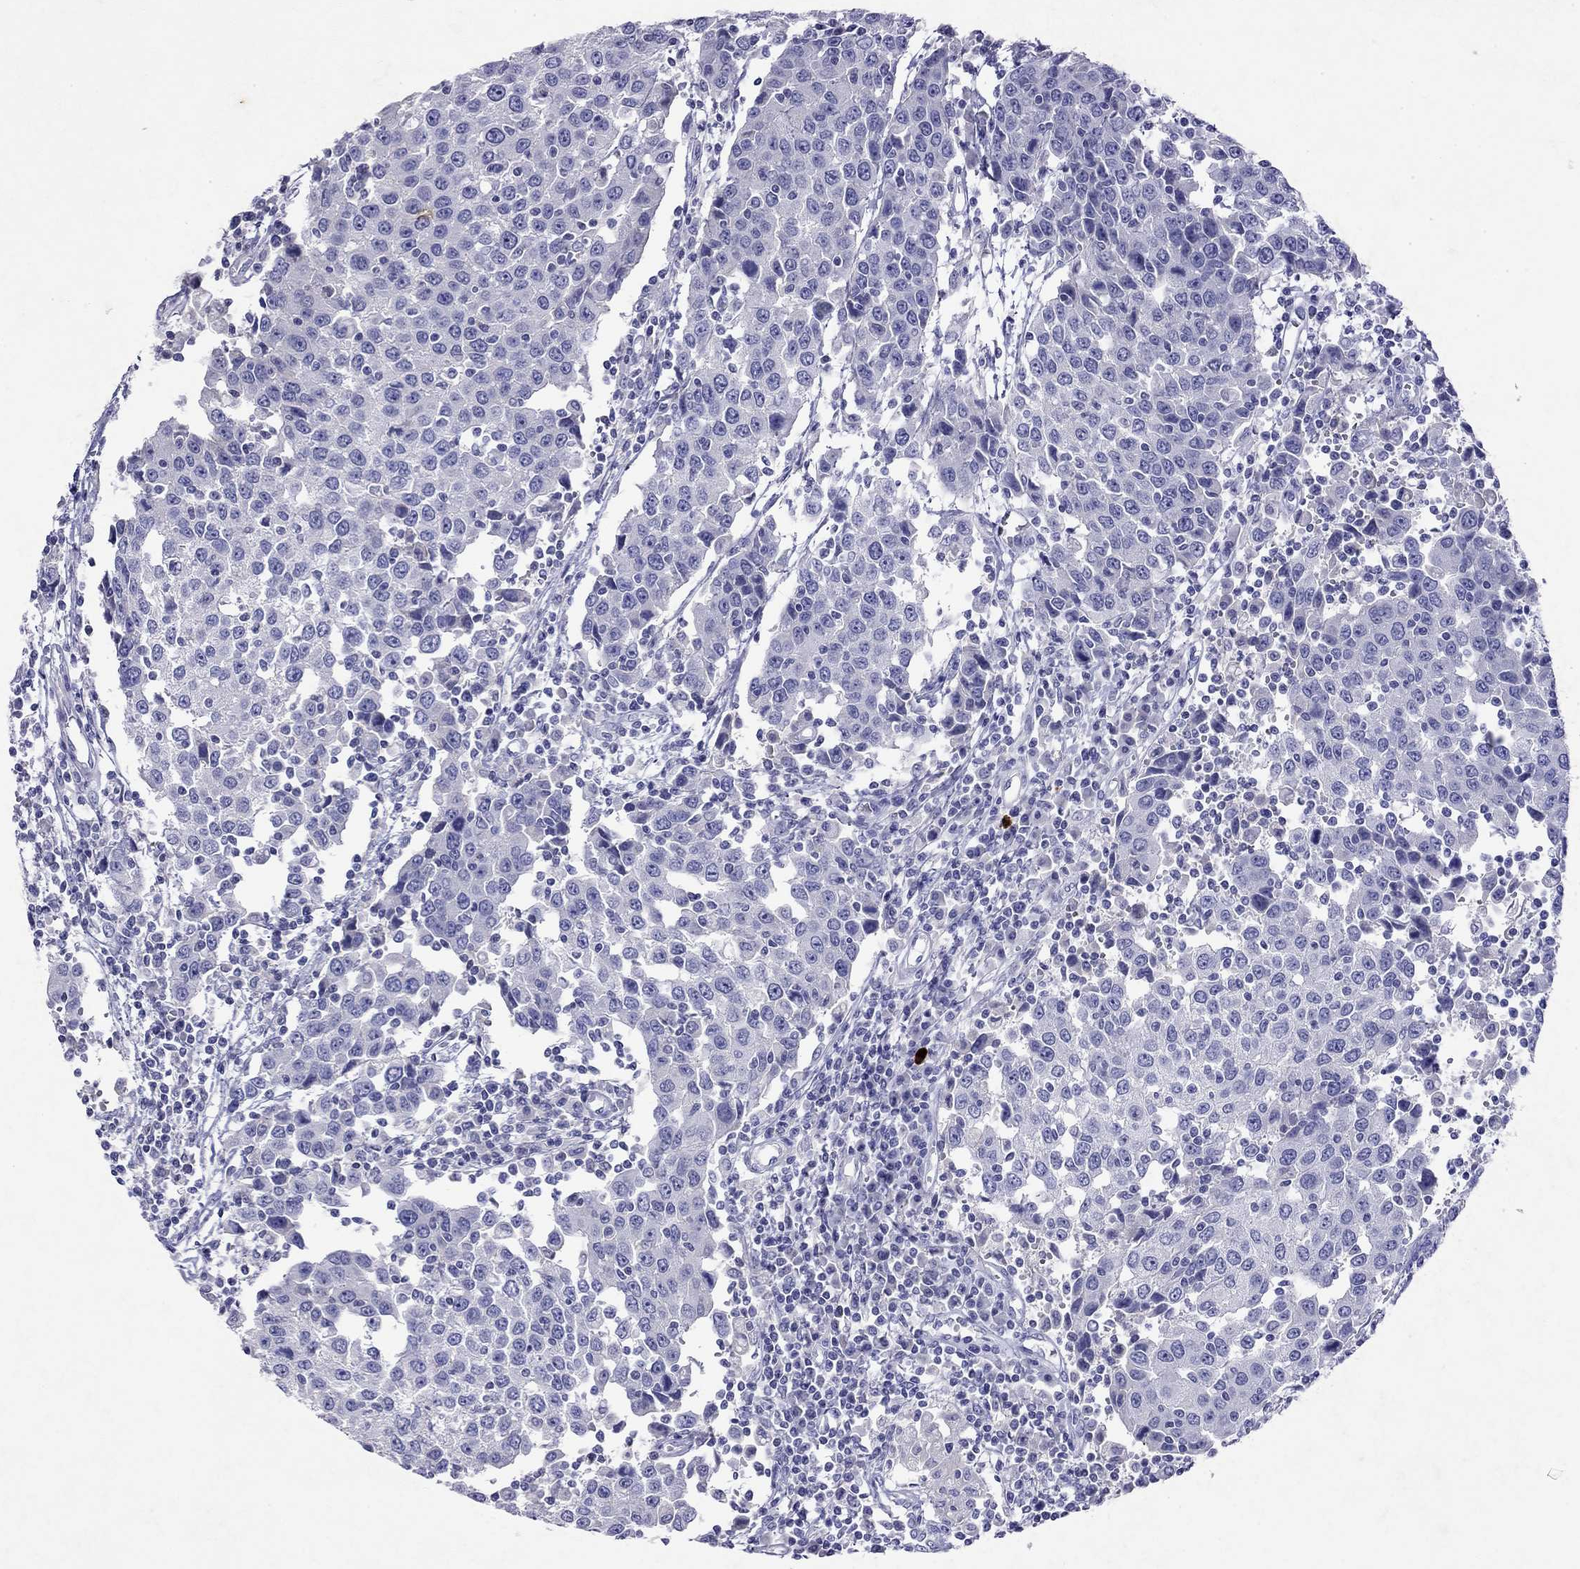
{"staining": {"intensity": "negative", "quantity": "none", "location": "none"}, "tissue": "urothelial cancer", "cell_type": "Tumor cells", "image_type": "cancer", "snomed": [{"axis": "morphology", "description": "Urothelial carcinoma, High grade"}, {"axis": "topography", "description": "Urinary bladder"}], "caption": "Immunohistochemistry (IHC) image of human urothelial carcinoma (high-grade) stained for a protein (brown), which displays no expression in tumor cells.", "gene": "GNAT3", "patient": {"sex": "female", "age": 85}}